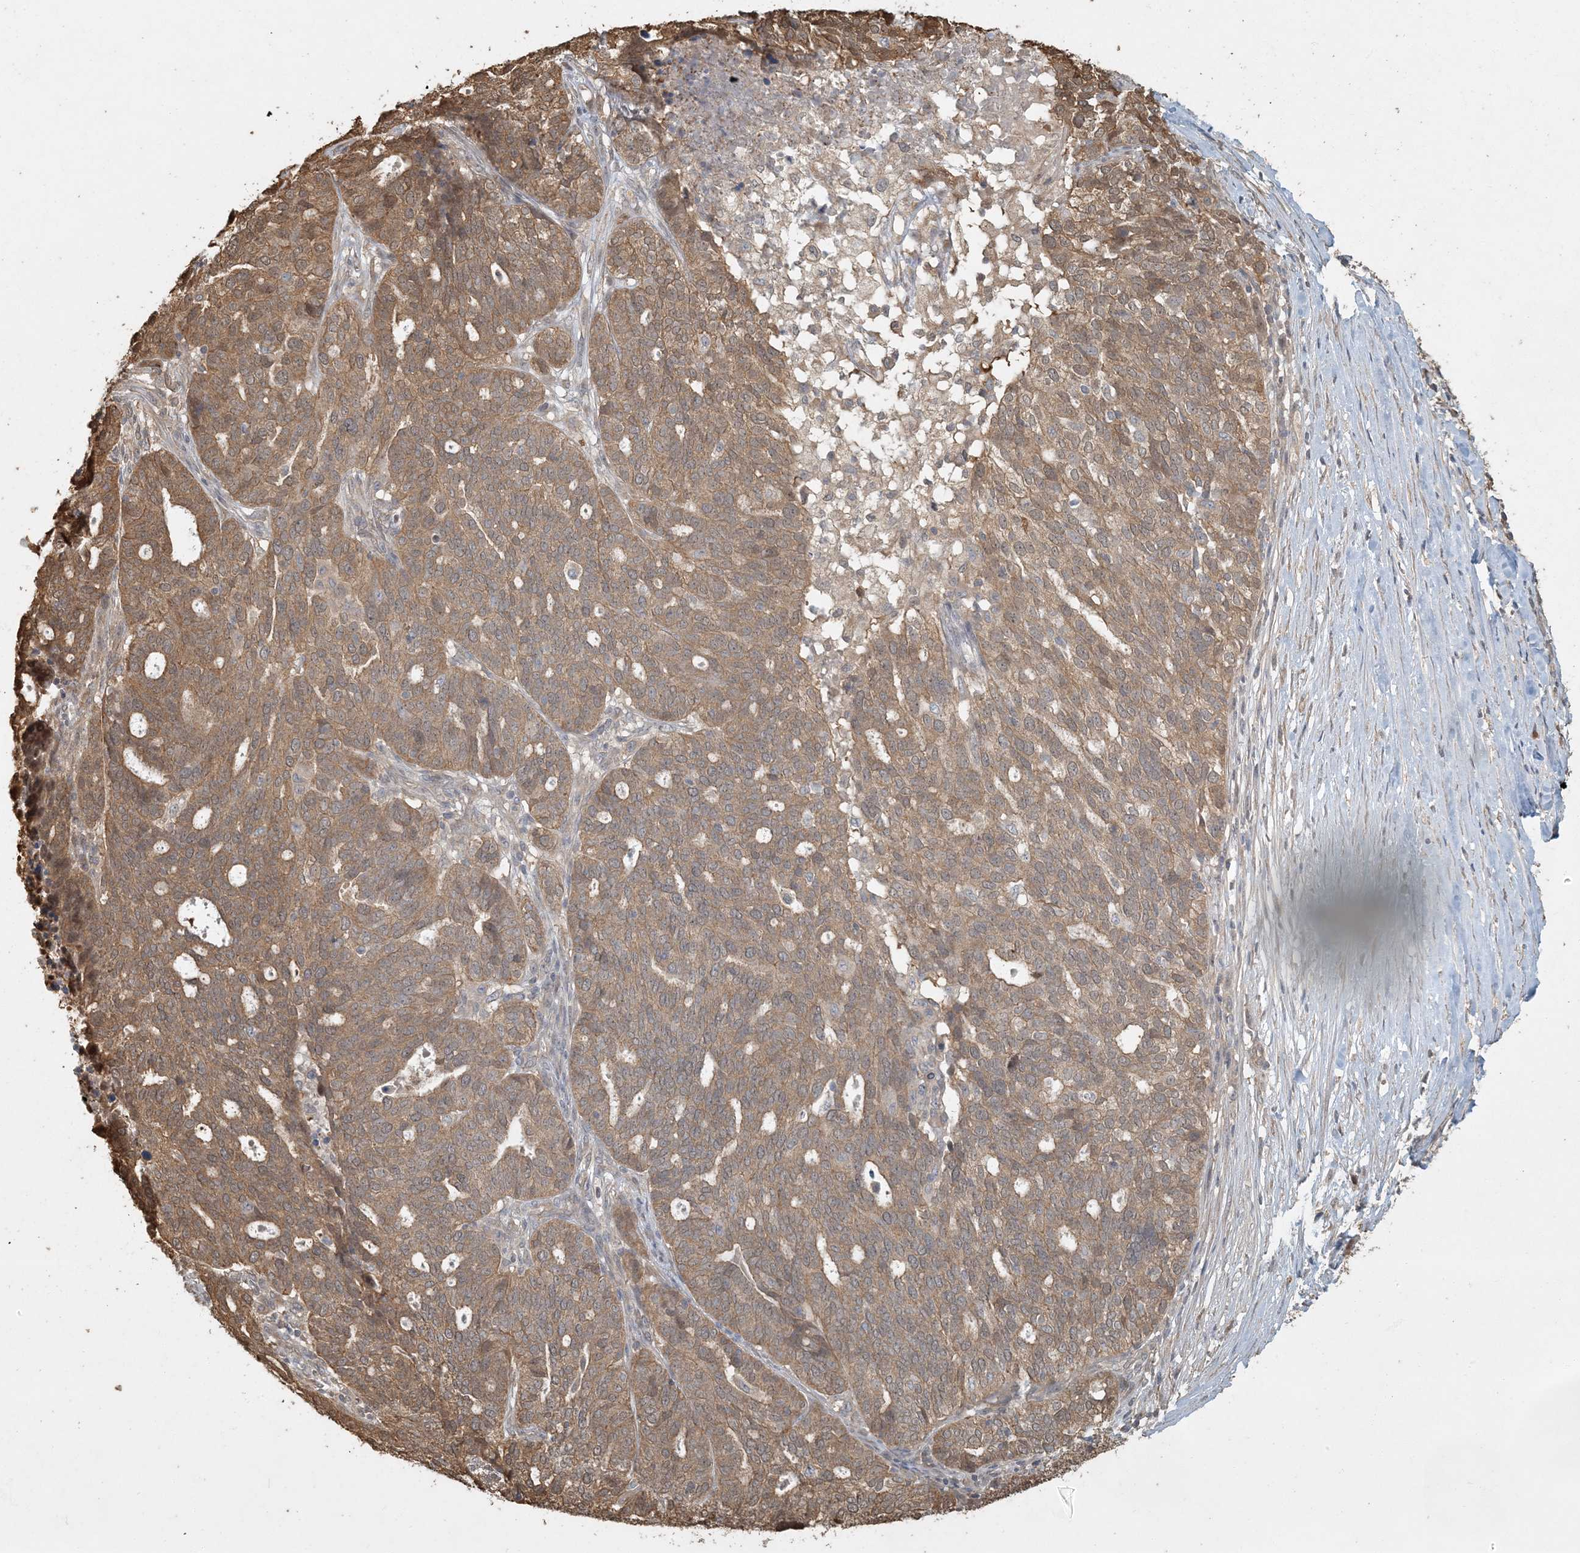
{"staining": {"intensity": "moderate", "quantity": ">75%", "location": "cytoplasmic/membranous"}, "tissue": "ovarian cancer", "cell_type": "Tumor cells", "image_type": "cancer", "snomed": [{"axis": "morphology", "description": "Cystadenocarcinoma, serous, NOS"}, {"axis": "topography", "description": "Ovary"}], "caption": "Protein analysis of serous cystadenocarcinoma (ovarian) tissue shows moderate cytoplasmic/membranous positivity in about >75% of tumor cells. (DAB IHC with brightfield microscopy, high magnification).", "gene": "AK9", "patient": {"sex": "female", "age": 59}}